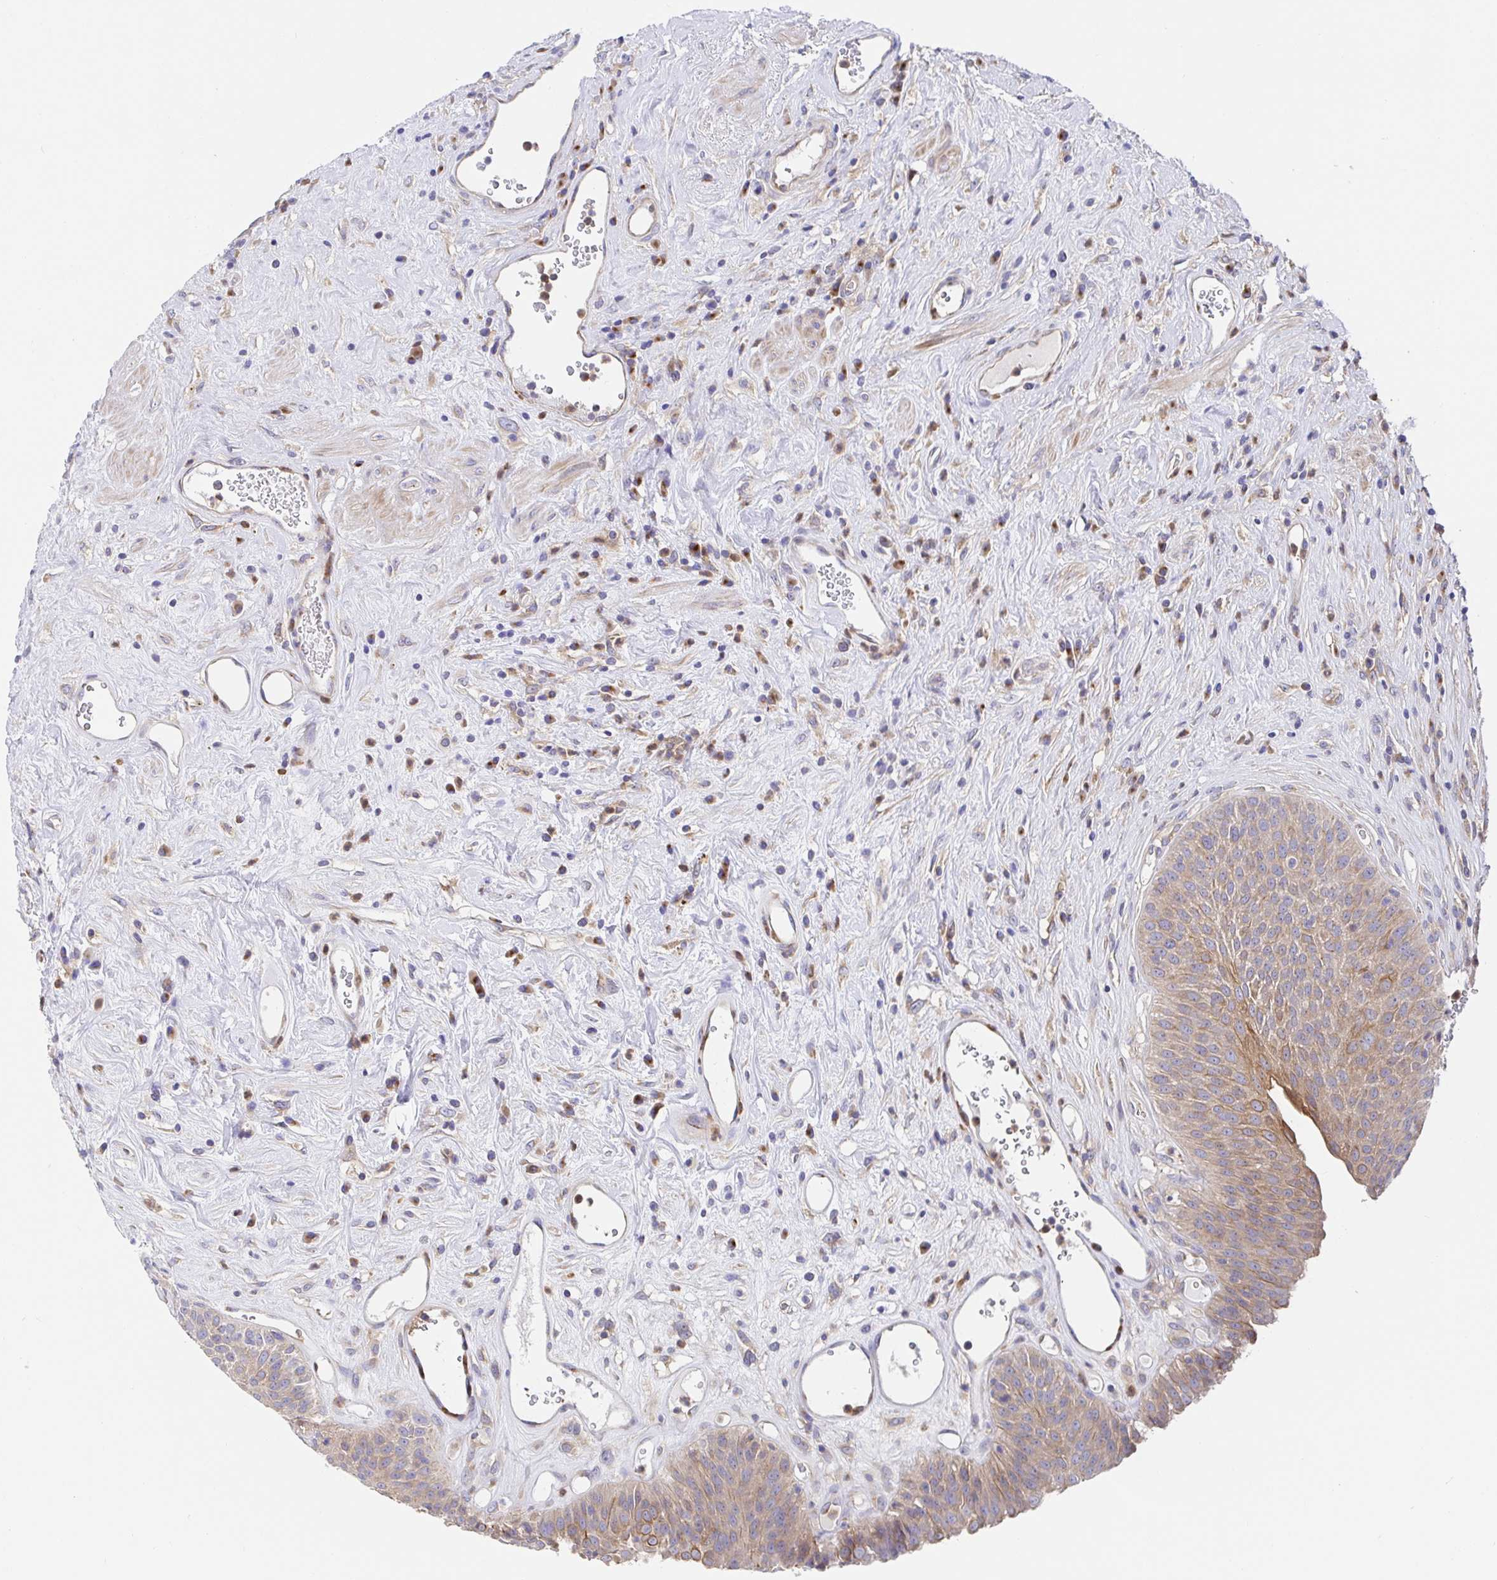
{"staining": {"intensity": "strong", "quantity": "25%-75%", "location": "cytoplasmic/membranous"}, "tissue": "urinary bladder", "cell_type": "Urothelial cells", "image_type": "normal", "snomed": [{"axis": "morphology", "description": "Normal tissue, NOS"}, {"axis": "topography", "description": "Urinary bladder"}], "caption": "IHC photomicrograph of normal human urinary bladder stained for a protein (brown), which reveals high levels of strong cytoplasmic/membranous staining in about 25%-75% of urothelial cells.", "gene": "GOLGA1", "patient": {"sex": "female", "age": 56}}